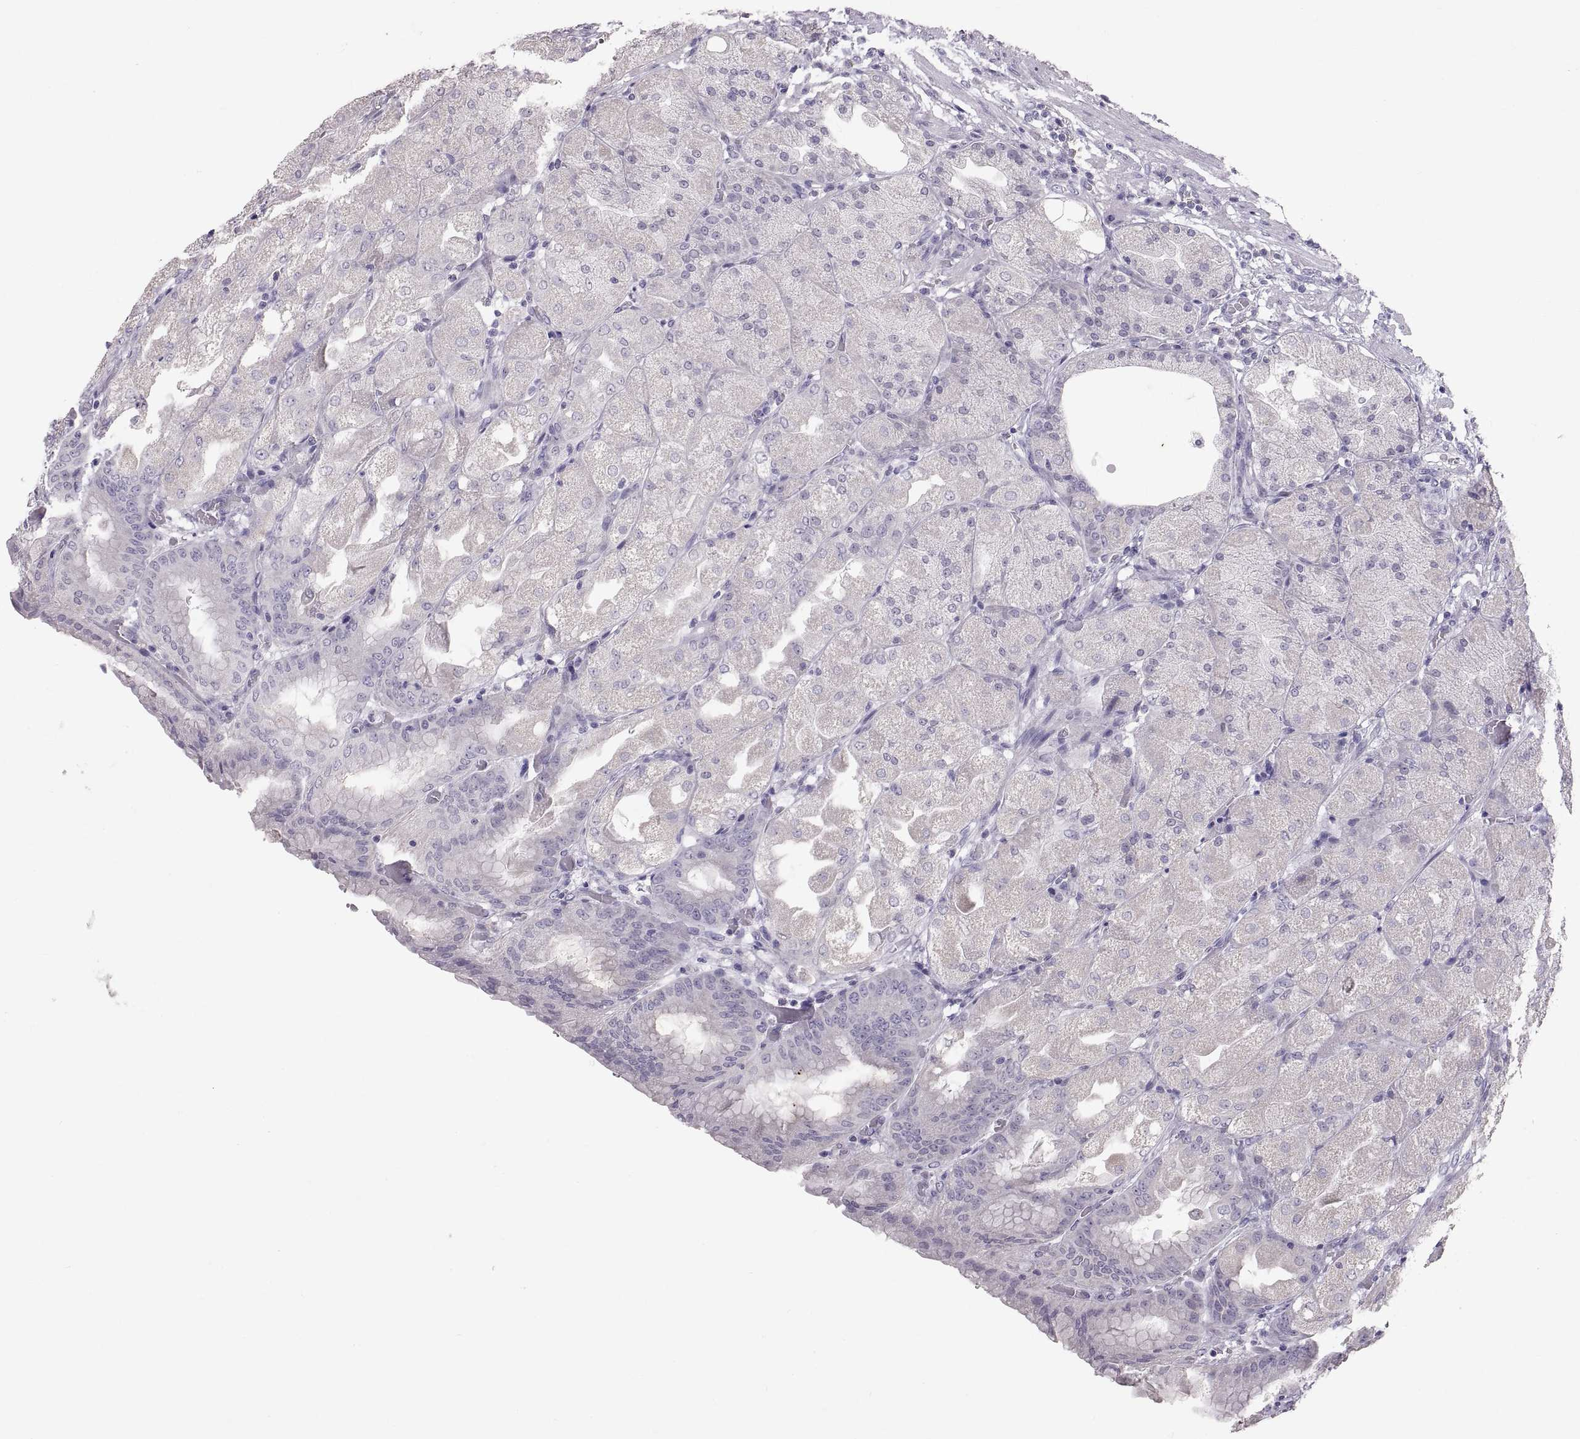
{"staining": {"intensity": "negative", "quantity": "none", "location": "none"}, "tissue": "stomach", "cell_type": "Glandular cells", "image_type": "normal", "snomed": [{"axis": "morphology", "description": "Normal tissue, NOS"}, {"axis": "topography", "description": "Stomach, upper"}, {"axis": "topography", "description": "Stomach"}, {"axis": "topography", "description": "Stomach, lower"}], "caption": "Glandular cells are negative for protein expression in unremarkable human stomach. Brightfield microscopy of IHC stained with DAB (3,3'-diaminobenzidine) (brown) and hematoxylin (blue), captured at high magnification.", "gene": "WBP2NL", "patient": {"sex": "male", "age": 62}}